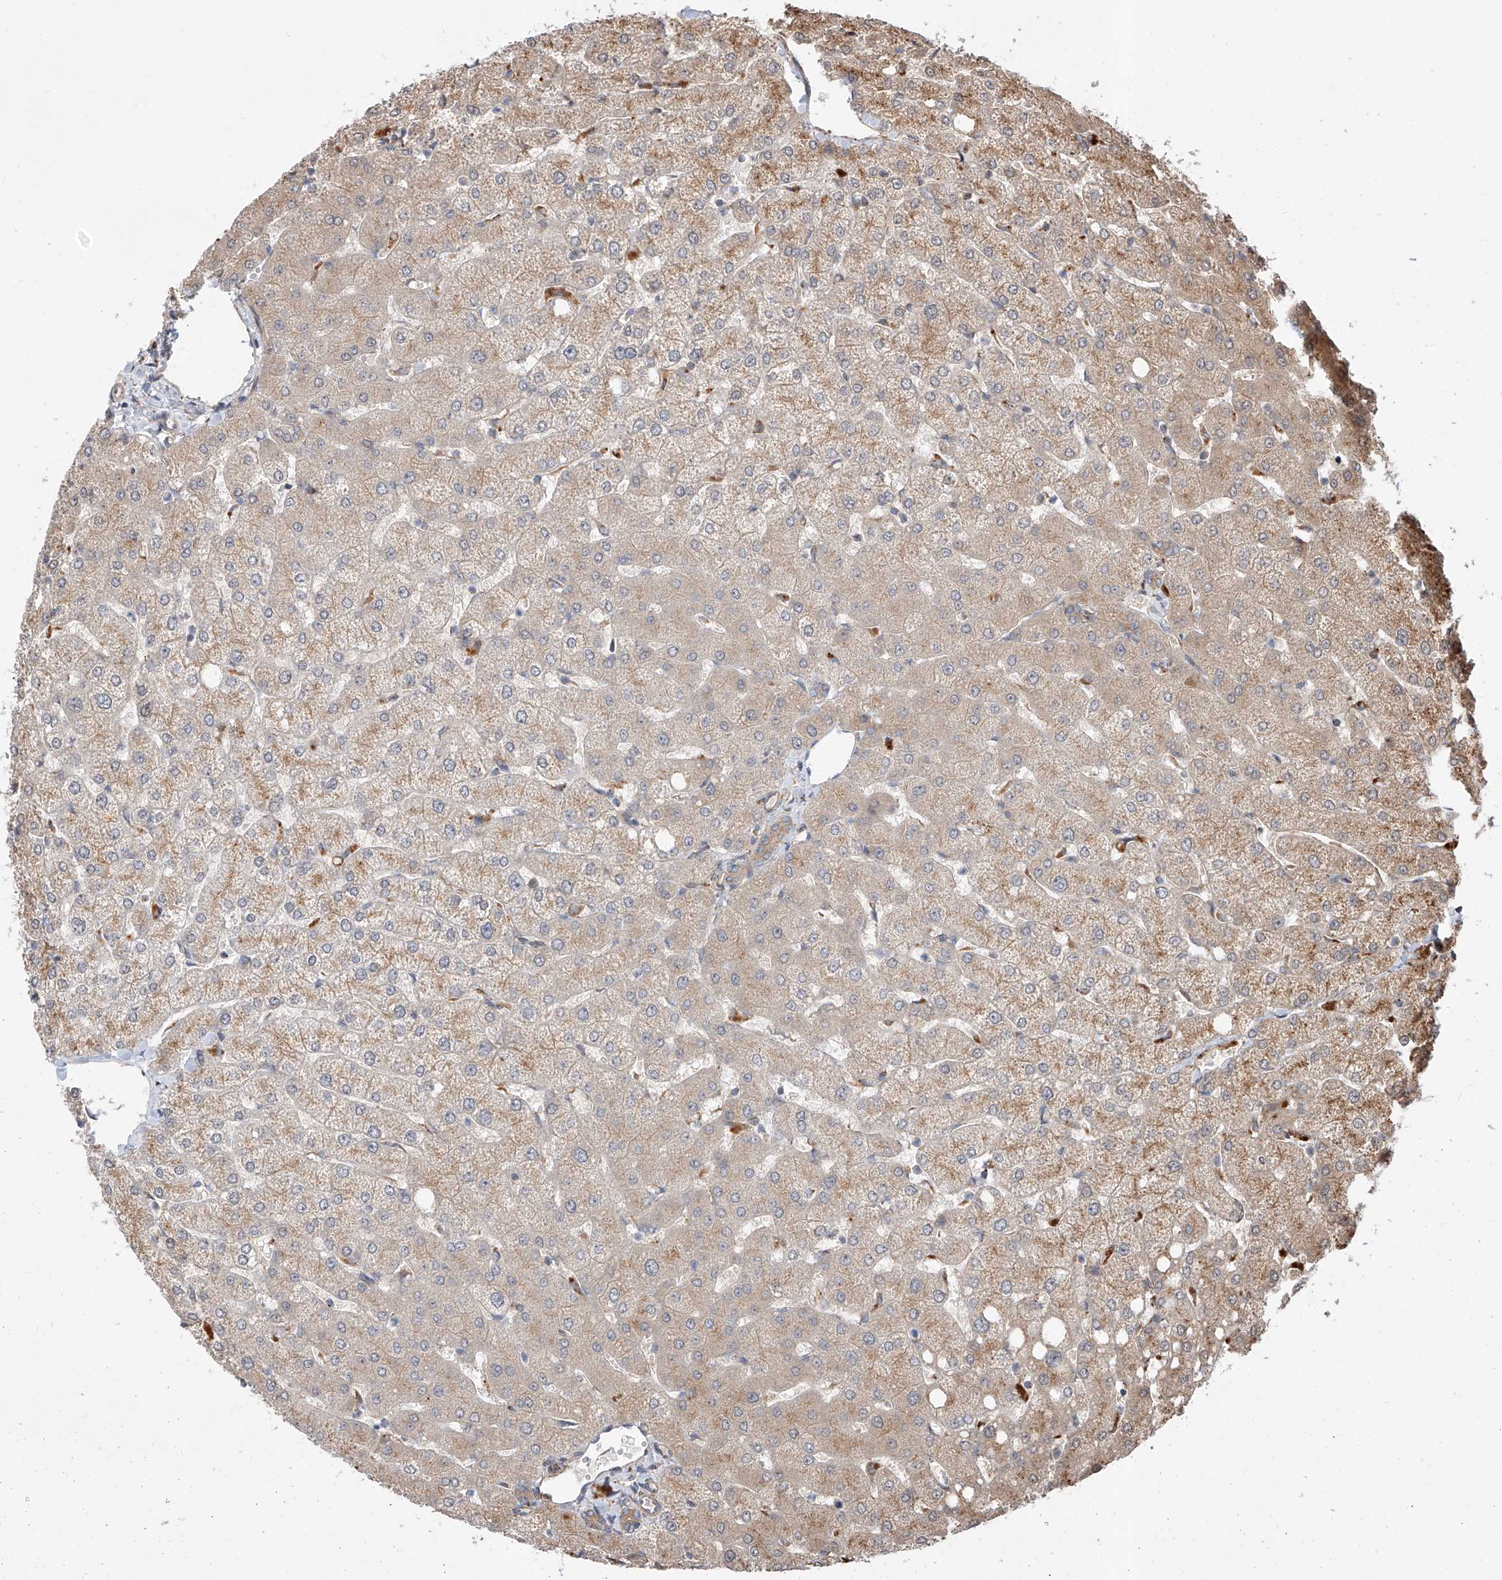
{"staining": {"intensity": "weak", "quantity": "25%-75%", "location": "cytoplasmic/membranous"}, "tissue": "liver", "cell_type": "Cholangiocytes", "image_type": "normal", "snomed": [{"axis": "morphology", "description": "Normal tissue, NOS"}, {"axis": "topography", "description": "Liver"}], "caption": "Human liver stained for a protein (brown) reveals weak cytoplasmic/membranous positive staining in approximately 25%-75% of cholangiocytes.", "gene": "DIRAS3", "patient": {"sex": "female", "age": 54}}